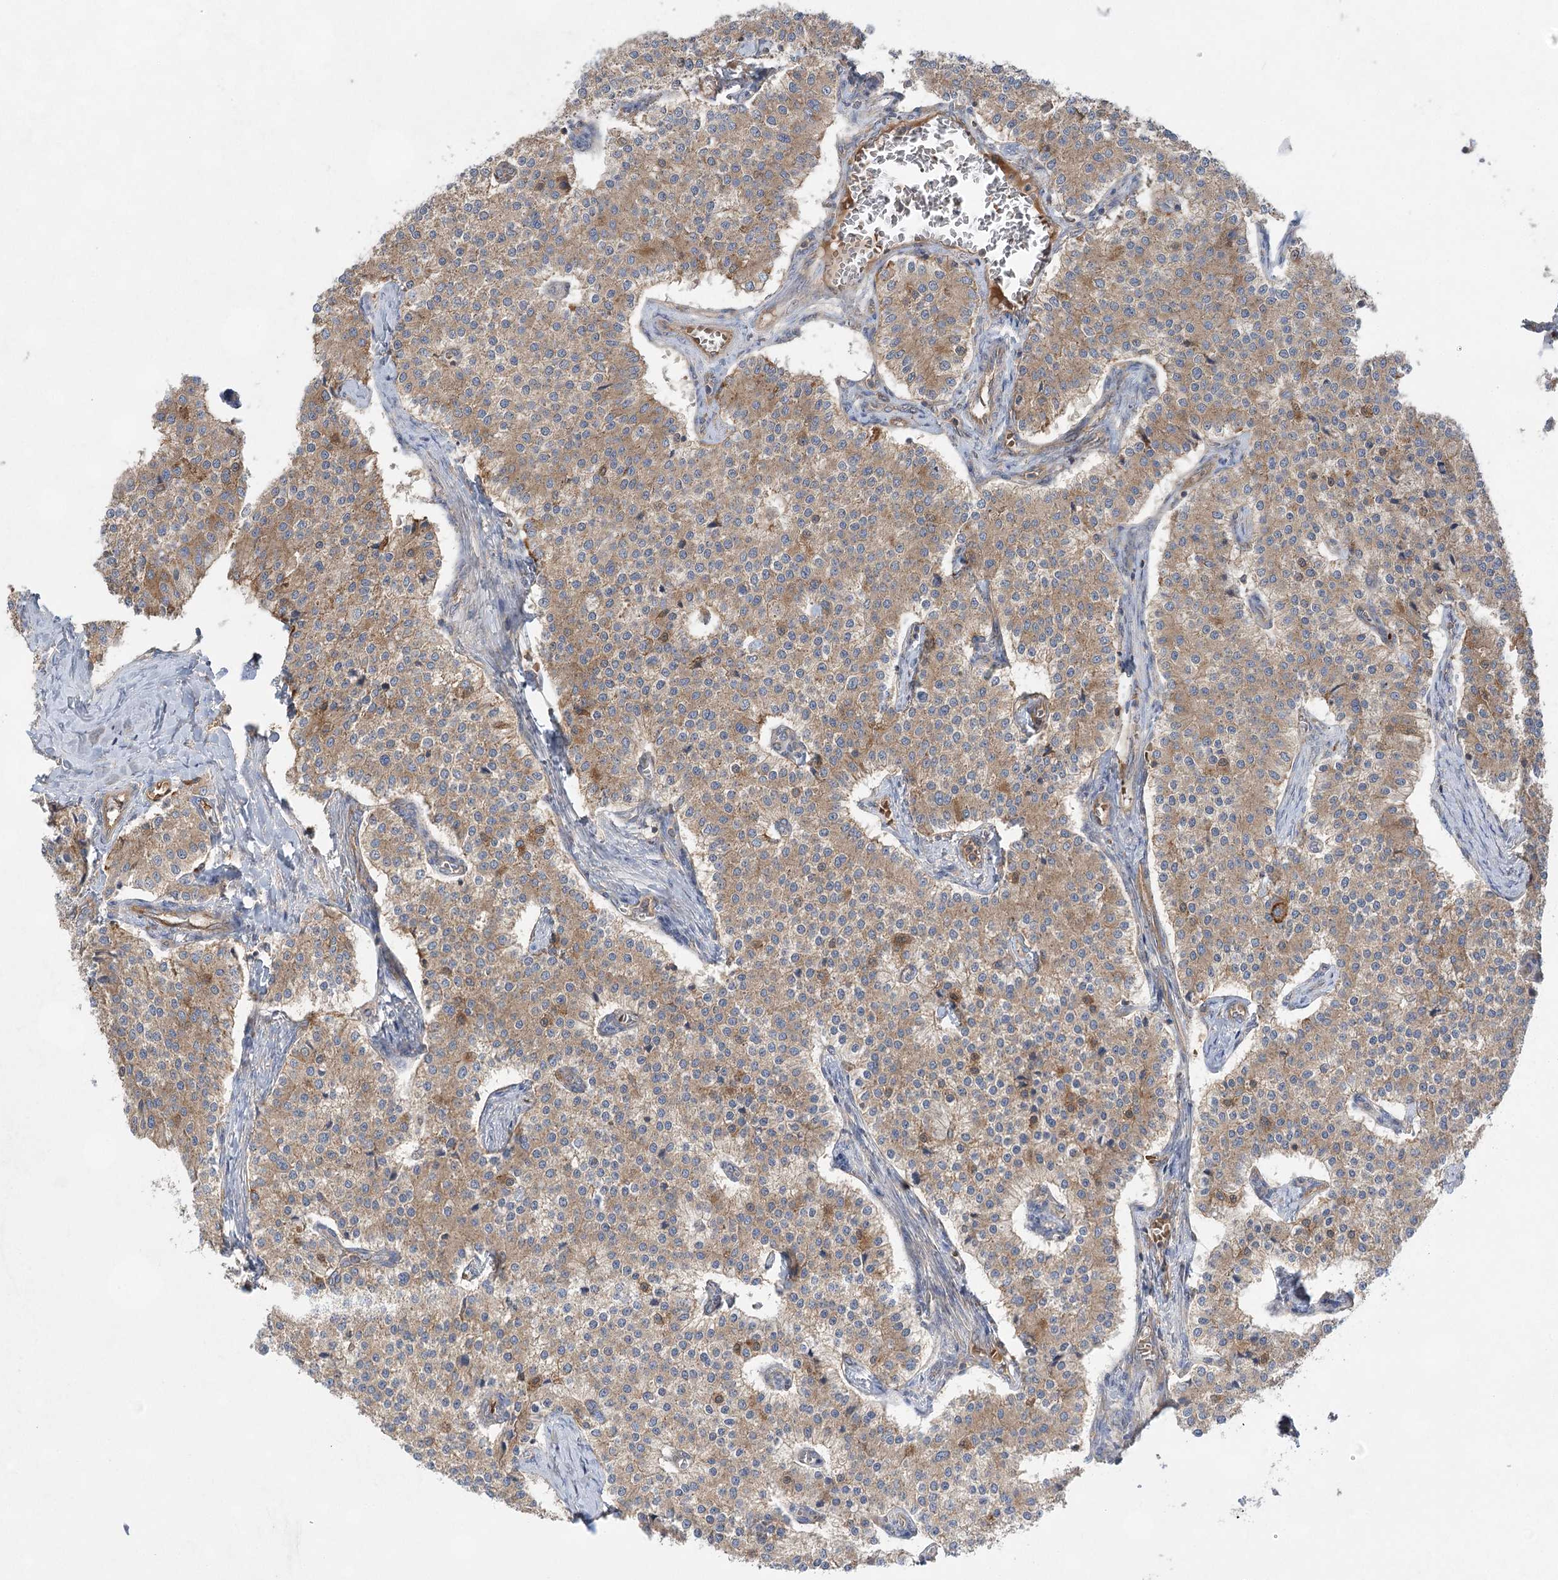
{"staining": {"intensity": "moderate", "quantity": ">75%", "location": "cytoplasmic/membranous"}, "tissue": "carcinoid", "cell_type": "Tumor cells", "image_type": "cancer", "snomed": [{"axis": "morphology", "description": "Carcinoid, malignant, NOS"}, {"axis": "topography", "description": "Colon"}], "caption": "The micrograph shows immunohistochemical staining of malignant carcinoid. There is moderate cytoplasmic/membranous positivity is seen in approximately >75% of tumor cells.", "gene": "EIF3A", "patient": {"sex": "female", "age": 52}}